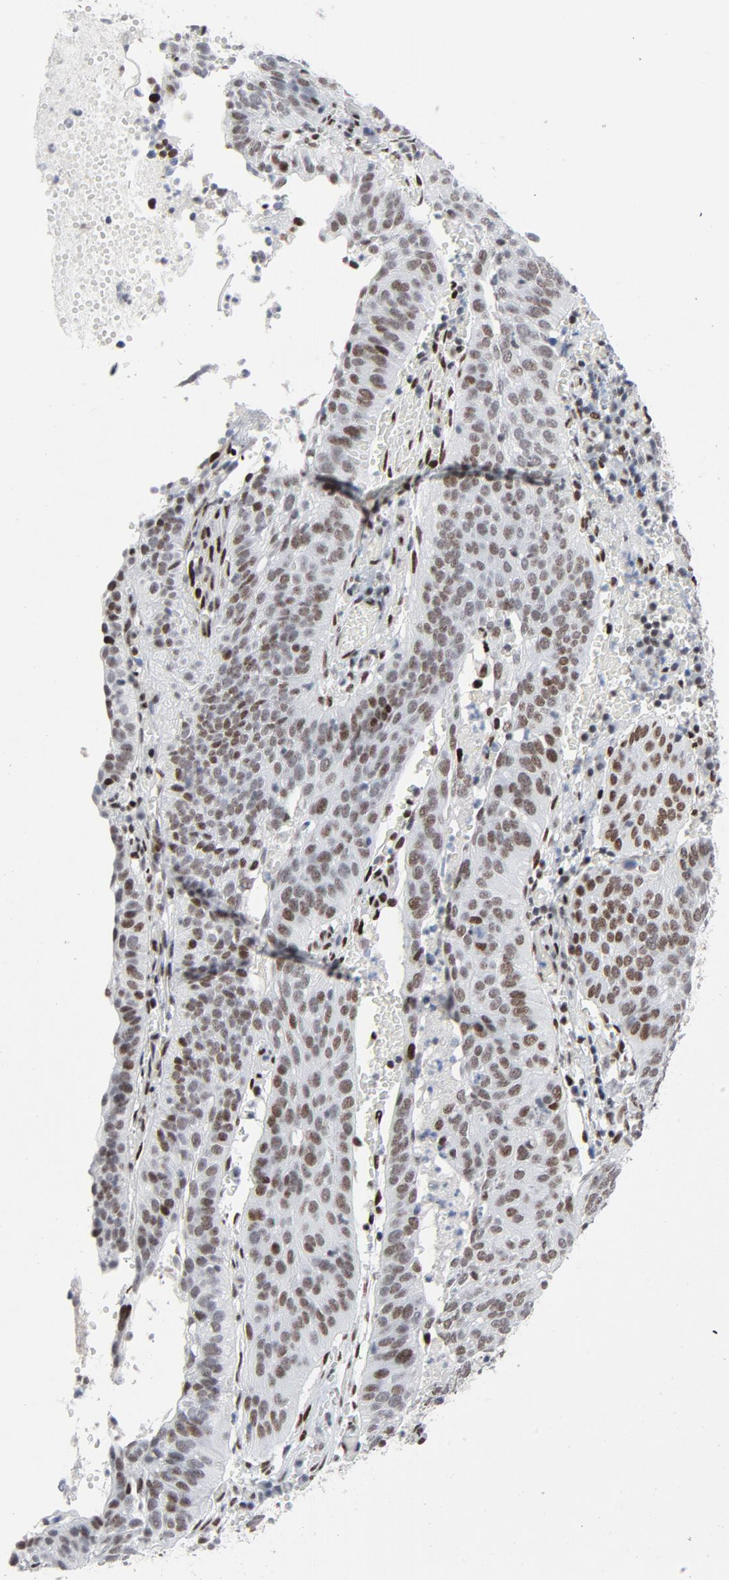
{"staining": {"intensity": "moderate", "quantity": ">75%", "location": "nuclear"}, "tissue": "cervical cancer", "cell_type": "Tumor cells", "image_type": "cancer", "snomed": [{"axis": "morphology", "description": "Squamous cell carcinoma, NOS"}, {"axis": "topography", "description": "Cervix"}], "caption": "Brown immunohistochemical staining in cervical cancer demonstrates moderate nuclear positivity in about >75% of tumor cells.", "gene": "HSF1", "patient": {"sex": "female", "age": 39}}